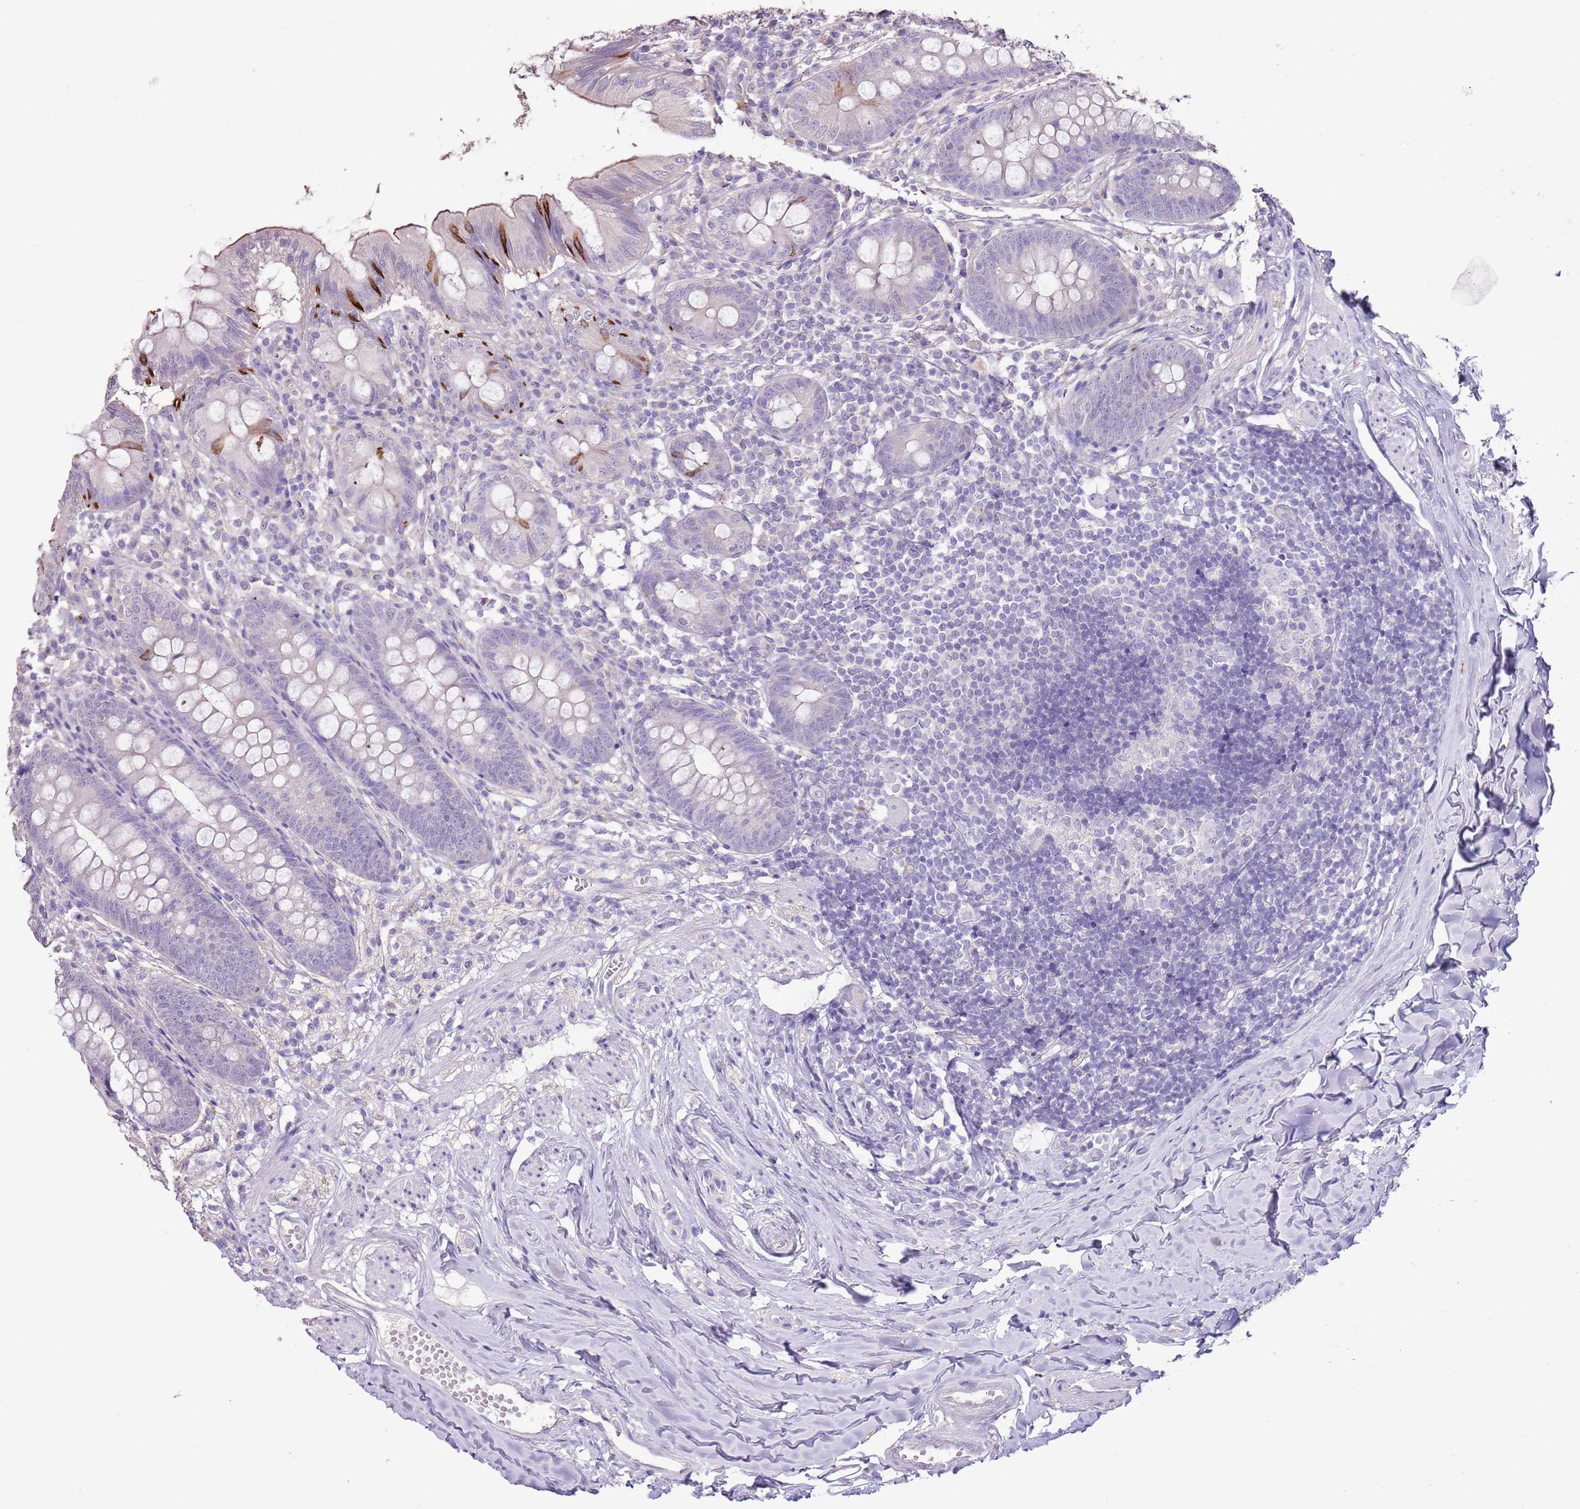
{"staining": {"intensity": "strong", "quantity": "<25%", "location": "cytoplasmic/membranous"}, "tissue": "appendix", "cell_type": "Glandular cells", "image_type": "normal", "snomed": [{"axis": "morphology", "description": "Normal tissue, NOS"}, {"axis": "topography", "description": "Appendix"}], "caption": "A high-resolution micrograph shows immunohistochemistry (IHC) staining of unremarkable appendix, which reveals strong cytoplasmic/membranous expression in approximately <25% of glandular cells.", "gene": "BLOC1S2", "patient": {"sex": "female", "age": 51}}